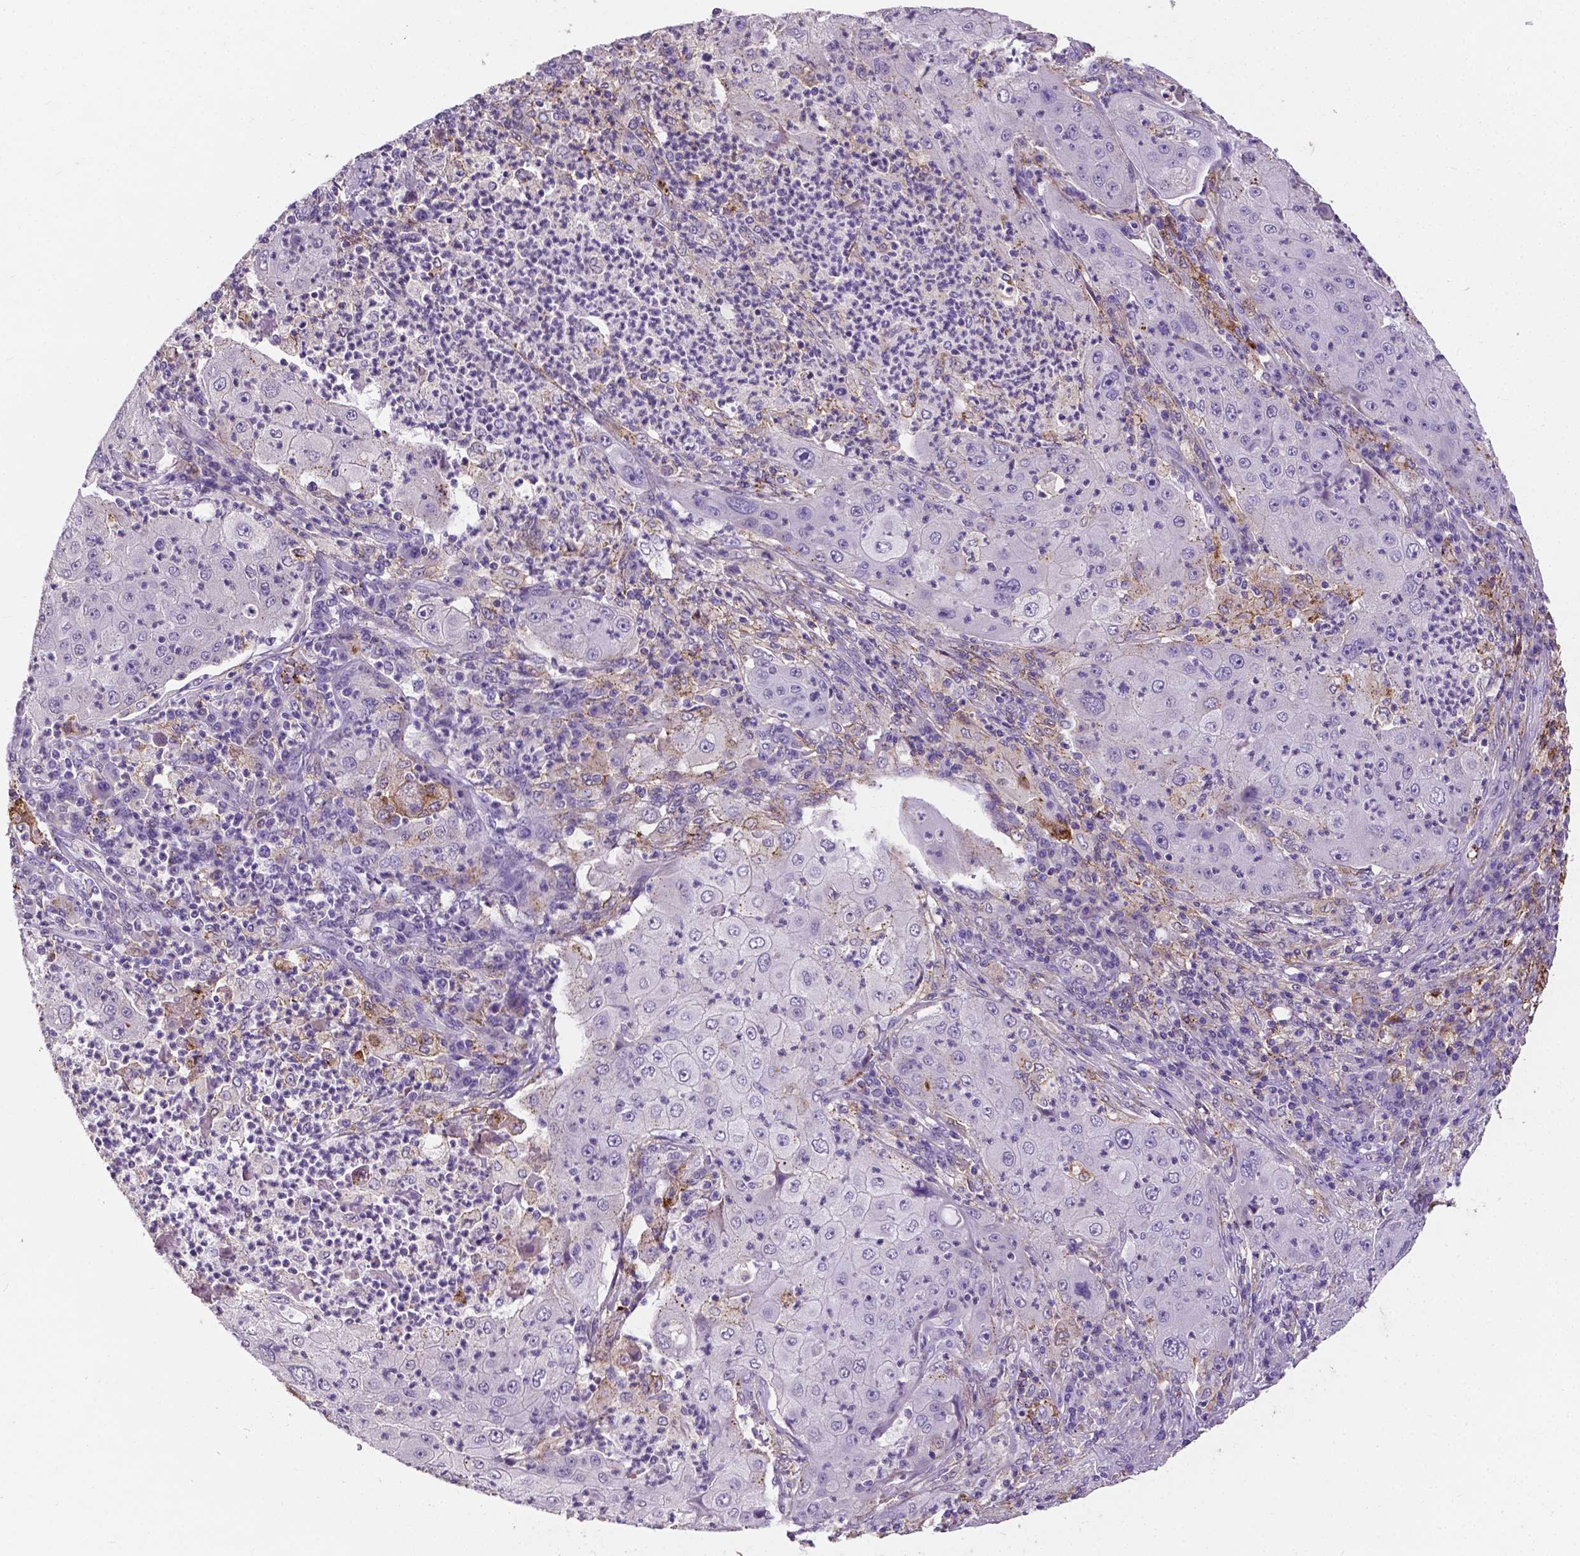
{"staining": {"intensity": "negative", "quantity": "none", "location": "none"}, "tissue": "lung cancer", "cell_type": "Tumor cells", "image_type": "cancer", "snomed": [{"axis": "morphology", "description": "Squamous cell carcinoma, NOS"}, {"axis": "topography", "description": "Lung"}], "caption": "The micrograph demonstrates no staining of tumor cells in lung cancer. (DAB (3,3'-diaminobenzidine) immunohistochemistry (IHC) visualized using brightfield microscopy, high magnification).", "gene": "APOE", "patient": {"sex": "female", "age": 59}}